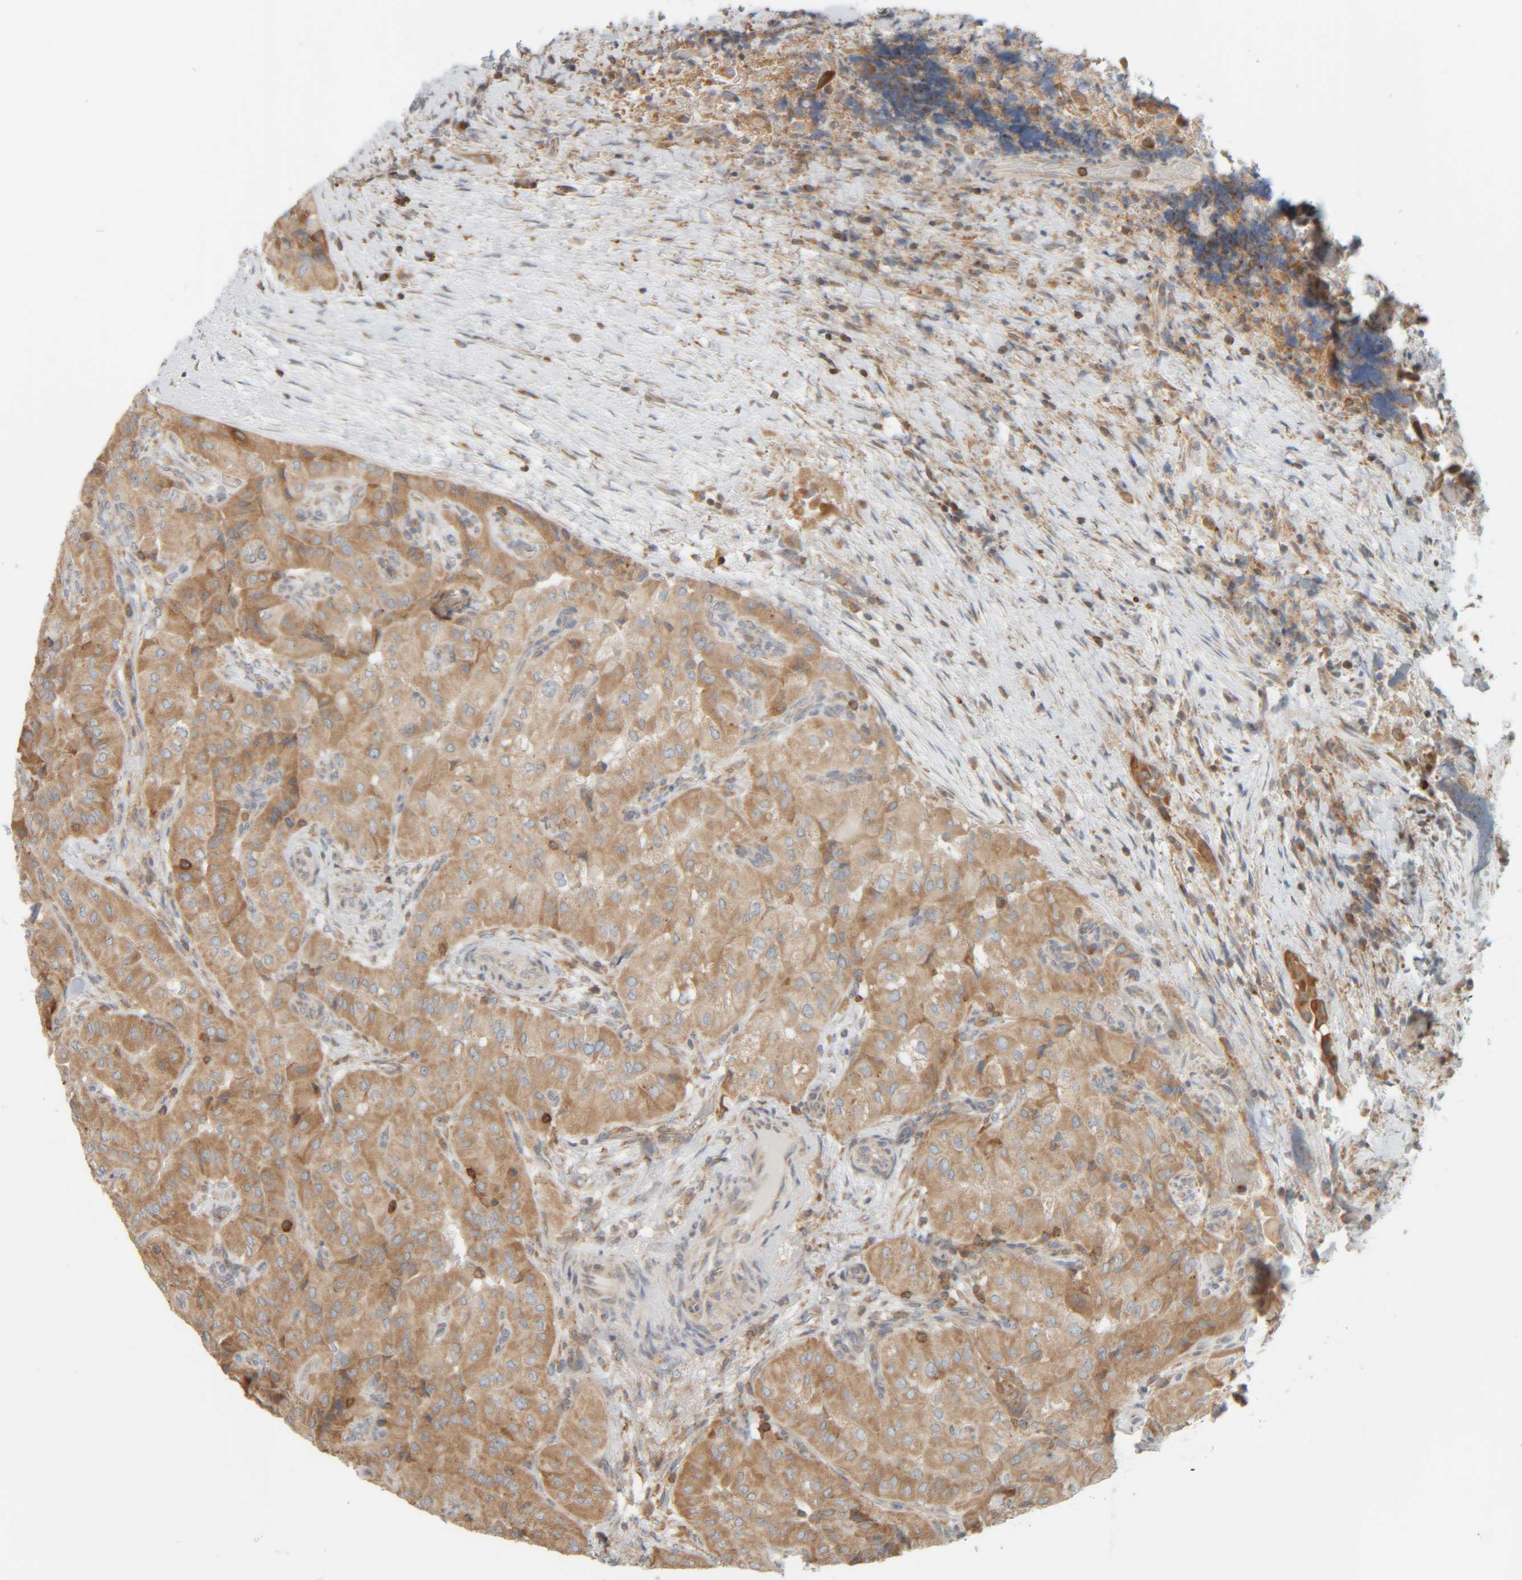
{"staining": {"intensity": "moderate", "quantity": ">75%", "location": "cytoplasmic/membranous"}, "tissue": "thyroid cancer", "cell_type": "Tumor cells", "image_type": "cancer", "snomed": [{"axis": "morphology", "description": "Papillary adenocarcinoma, NOS"}, {"axis": "topography", "description": "Thyroid gland"}], "caption": "Protein staining reveals moderate cytoplasmic/membranous expression in approximately >75% of tumor cells in thyroid papillary adenocarcinoma. Immunohistochemistry (ihc) stains the protein of interest in brown and the nuclei are stained blue.", "gene": "CCDC57", "patient": {"sex": "female", "age": 59}}